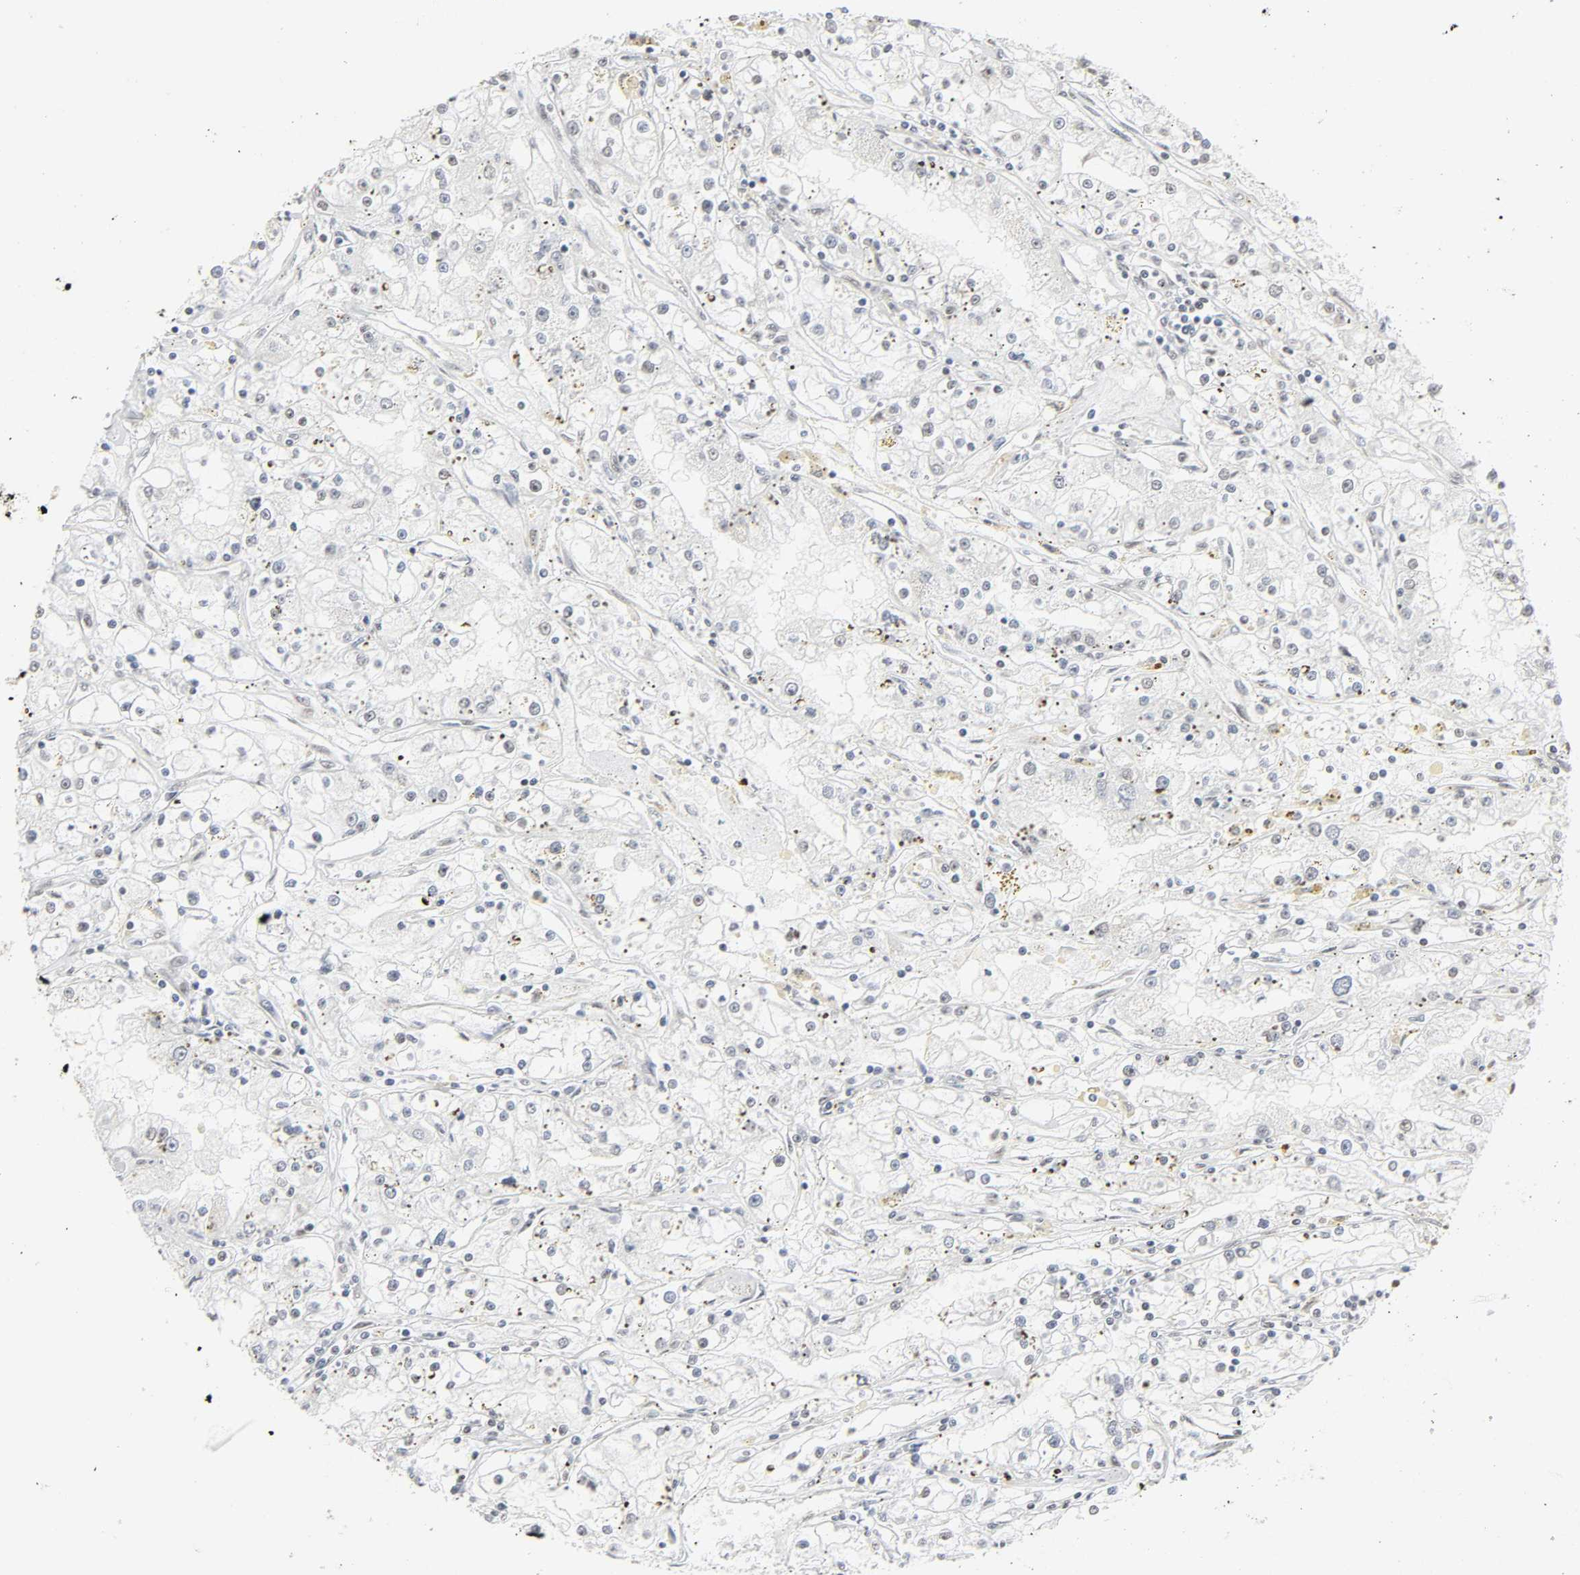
{"staining": {"intensity": "negative", "quantity": "none", "location": "none"}, "tissue": "renal cancer", "cell_type": "Tumor cells", "image_type": "cancer", "snomed": [{"axis": "morphology", "description": "Adenocarcinoma, NOS"}, {"axis": "topography", "description": "Kidney"}], "caption": "This is a image of immunohistochemistry (IHC) staining of adenocarcinoma (renal), which shows no positivity in tumor cells.", "gene": "CDK7", "patient": {"sex": "male", "age": 56}}